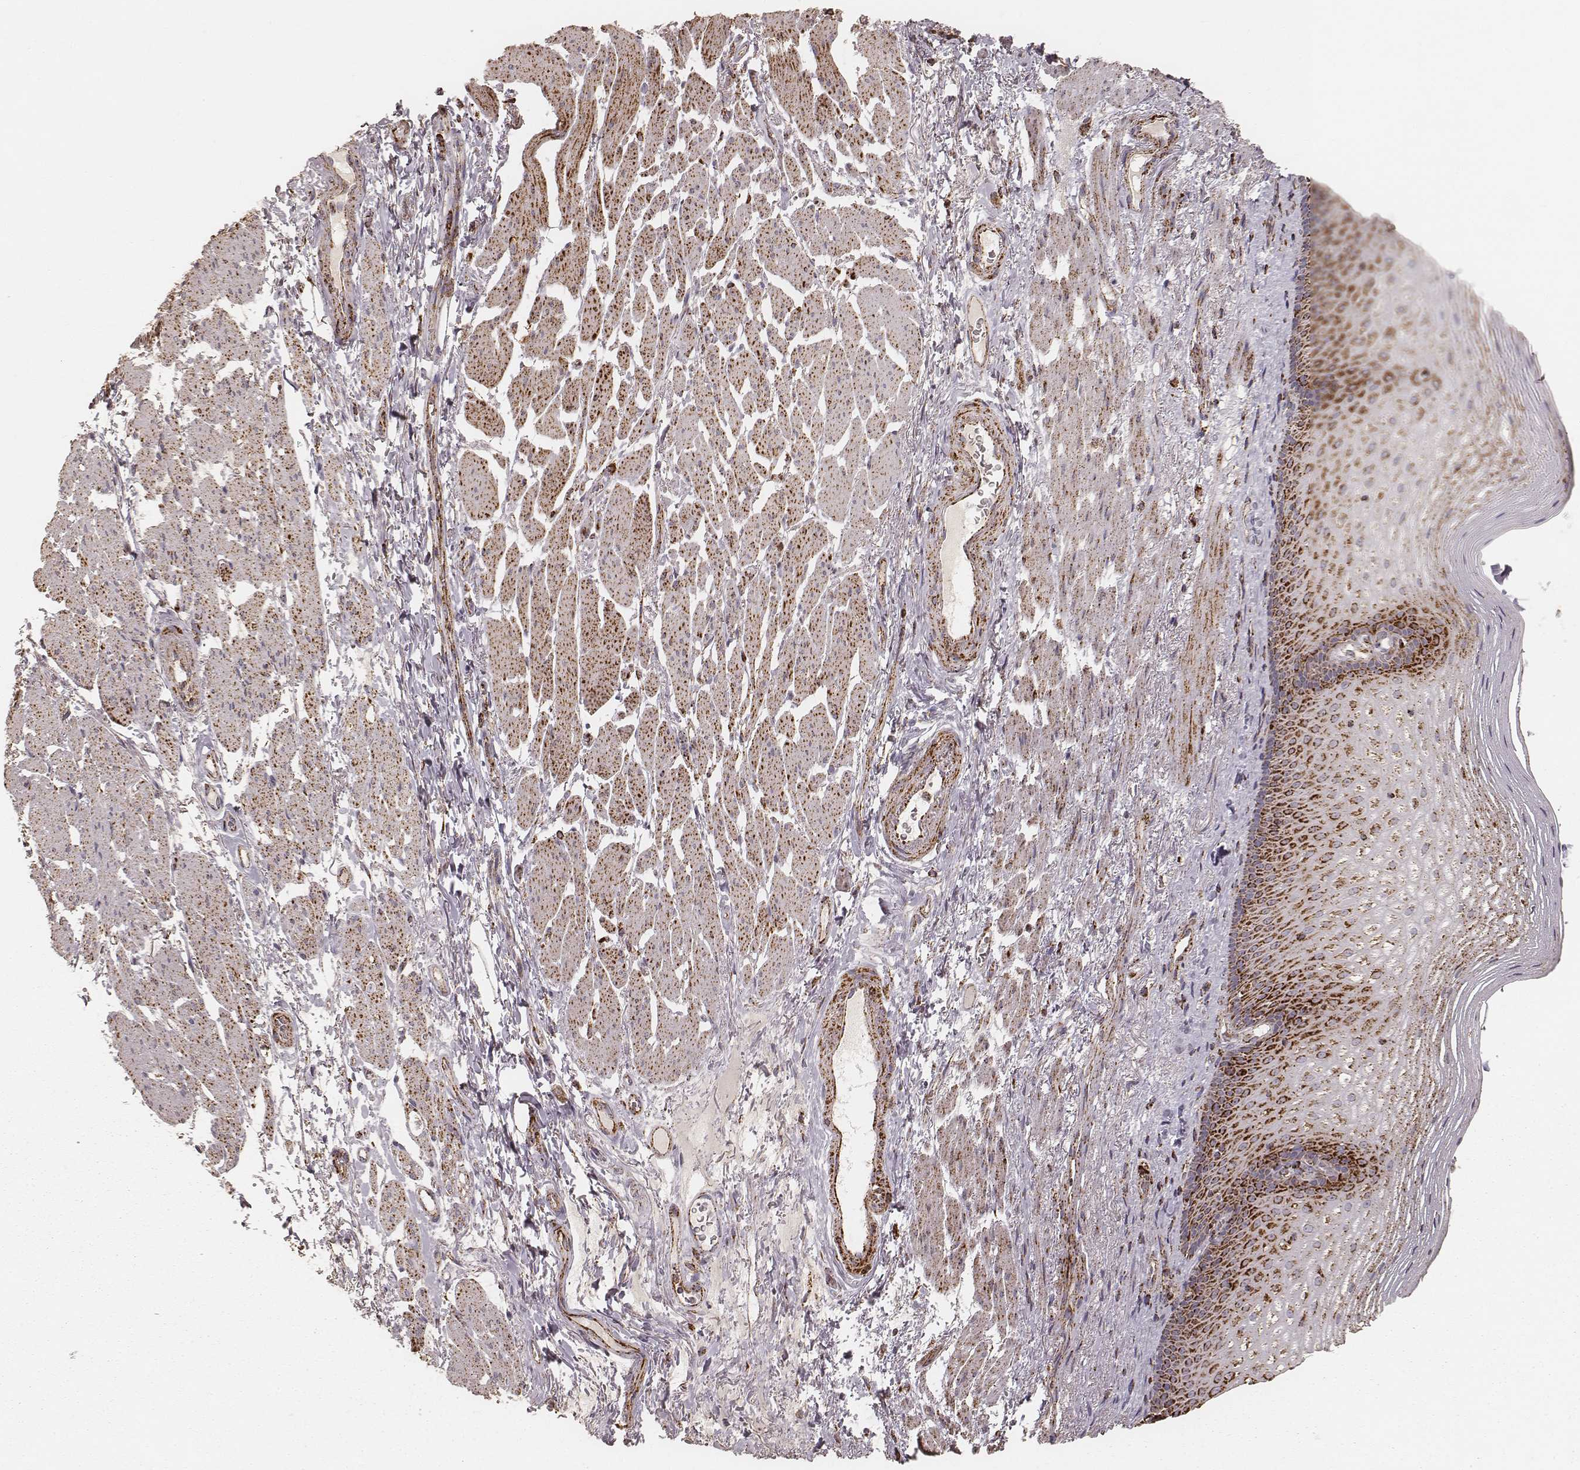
{"staining": {"intensity": "strong", "quantity": ">75%", "location": "cytoplasmic/membranous"}, "tissue": "esophagus", "cell_type": "Squamous epithelial cells", "image_type": "normal", "snomed": [{"axis": "morphology", "description": "Normal tissue, NOS"}, {"axis": "topography", "description": "Esophagus"}], "caption": "Protein expression analysis of unremarkable esophagus displays strong cytoplasmic/membranous staining in about >75% of squamous epithelial cells.", "gene": "CS", "patient": {"sex": "male", "age": 76}}